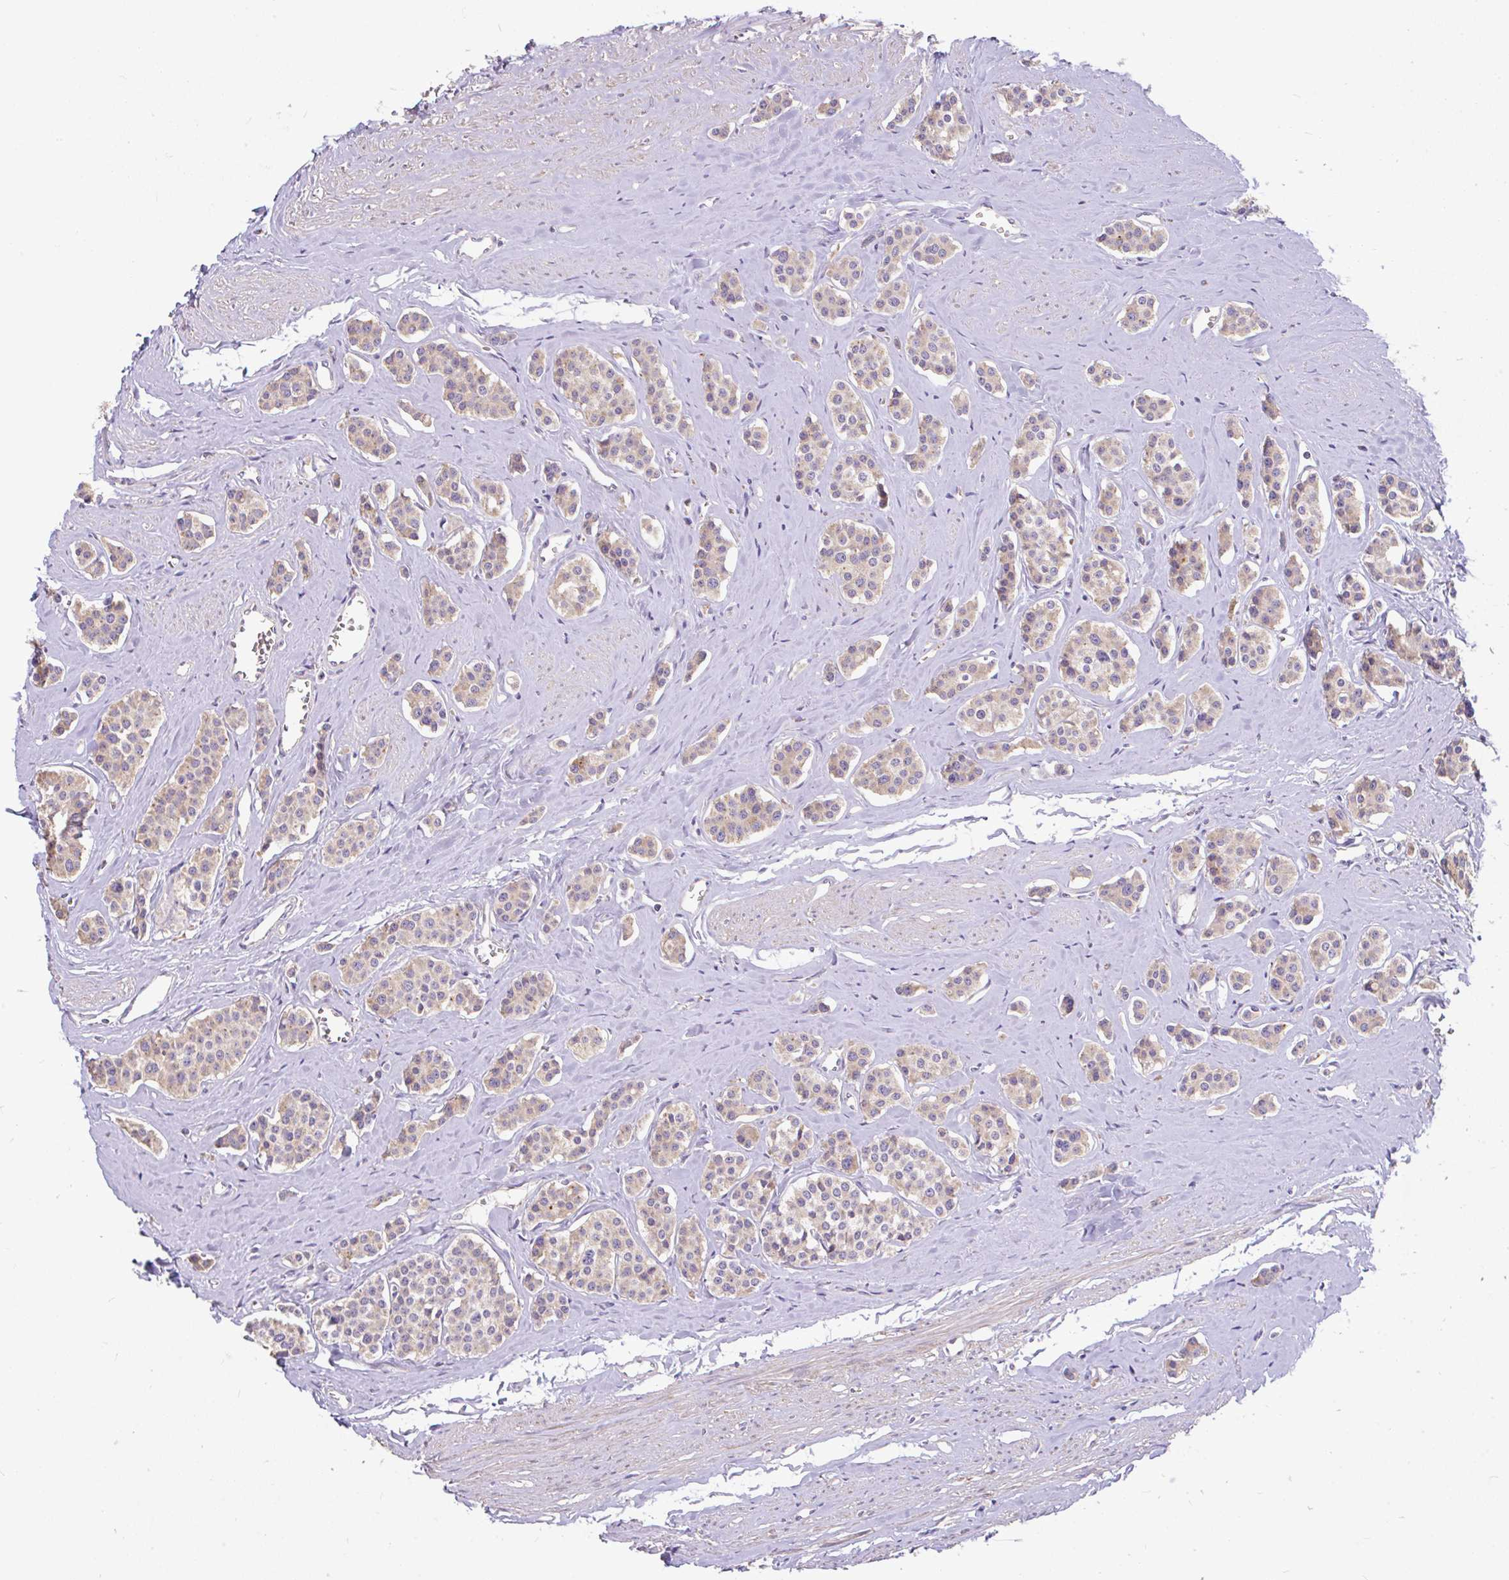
{"staining": {"intensity": "weak", "quantity": ">75%", "location": "cytoplasmic/membranous"}, "tissue": "carcinoid", "cell_type": "Tumor cells", "image_type": "cancer", "snomed": [{"axis": "morphology", "description": "Carcinoid, malignant, NOS"}, {"axis": "topography", "description": "Small intestine"}], "caption": "The immunohistochemical stain shows weak cytoplasmic/membranous staining in tumor cells of carcinoid tissue.", "gene": "RALBP1", "patient": {"sex": "male", "age": 60}}